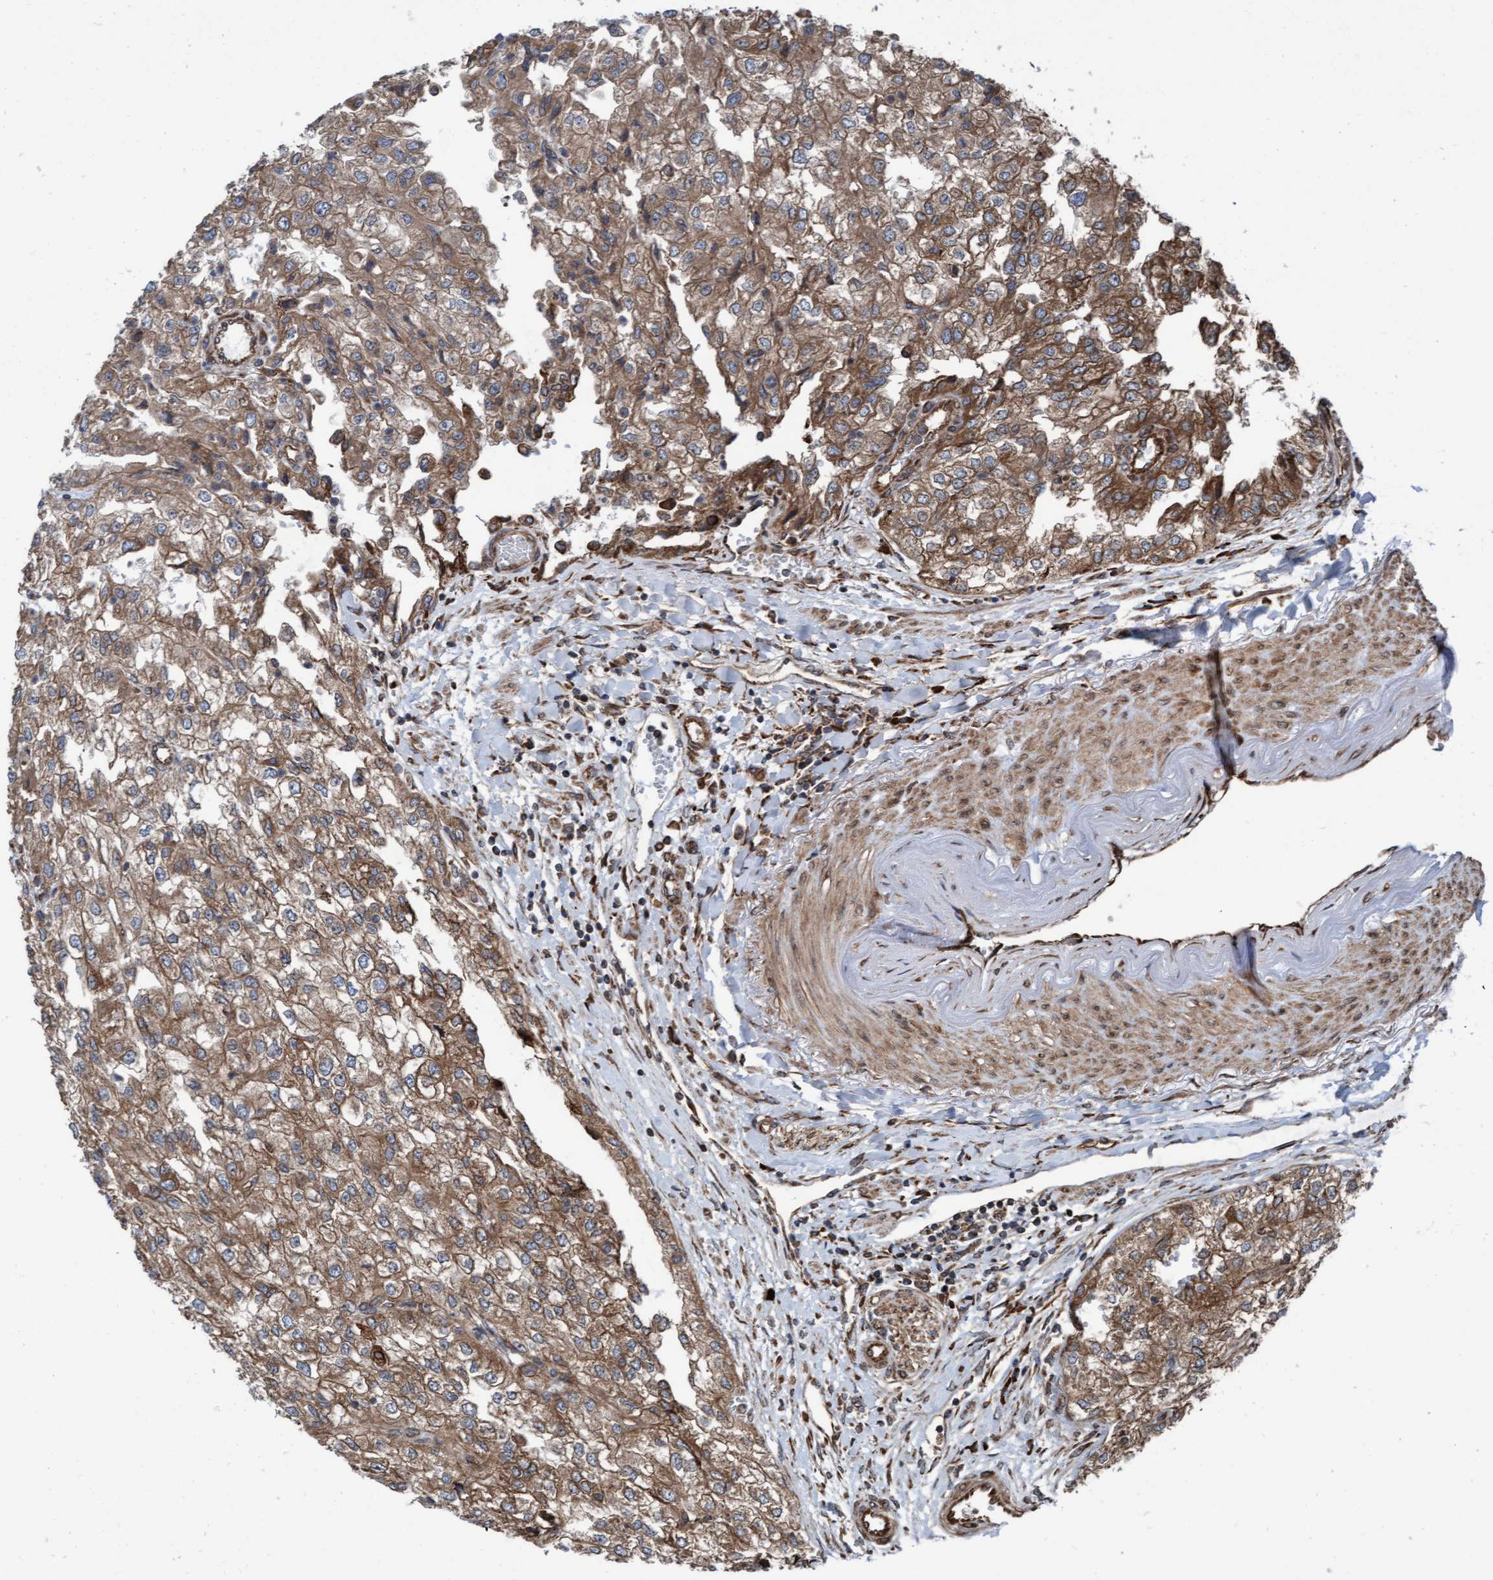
{"staining": {"intensity": "moderate", "quantity": ">75%", "location": "cytoplasmic/membranous"}, "tissue": "renal cancer", "cell_type": "Tumor cells", "image_type": "cancer", "snomed": [{"axis": "morphology", "description": "Adenocarcinoma, NOS"}, {"axis": "topography", "description": "Kidney"}], "caption": "Human renal cancer (adenocarcinoma) stained for a protein (brown) exhibits moderate cytoplasmic/membranous positive staining in approximately >75% of tumor cells.", "gene": "RAP1GAP2", "patient": {"sex": "female", "age": 54}}